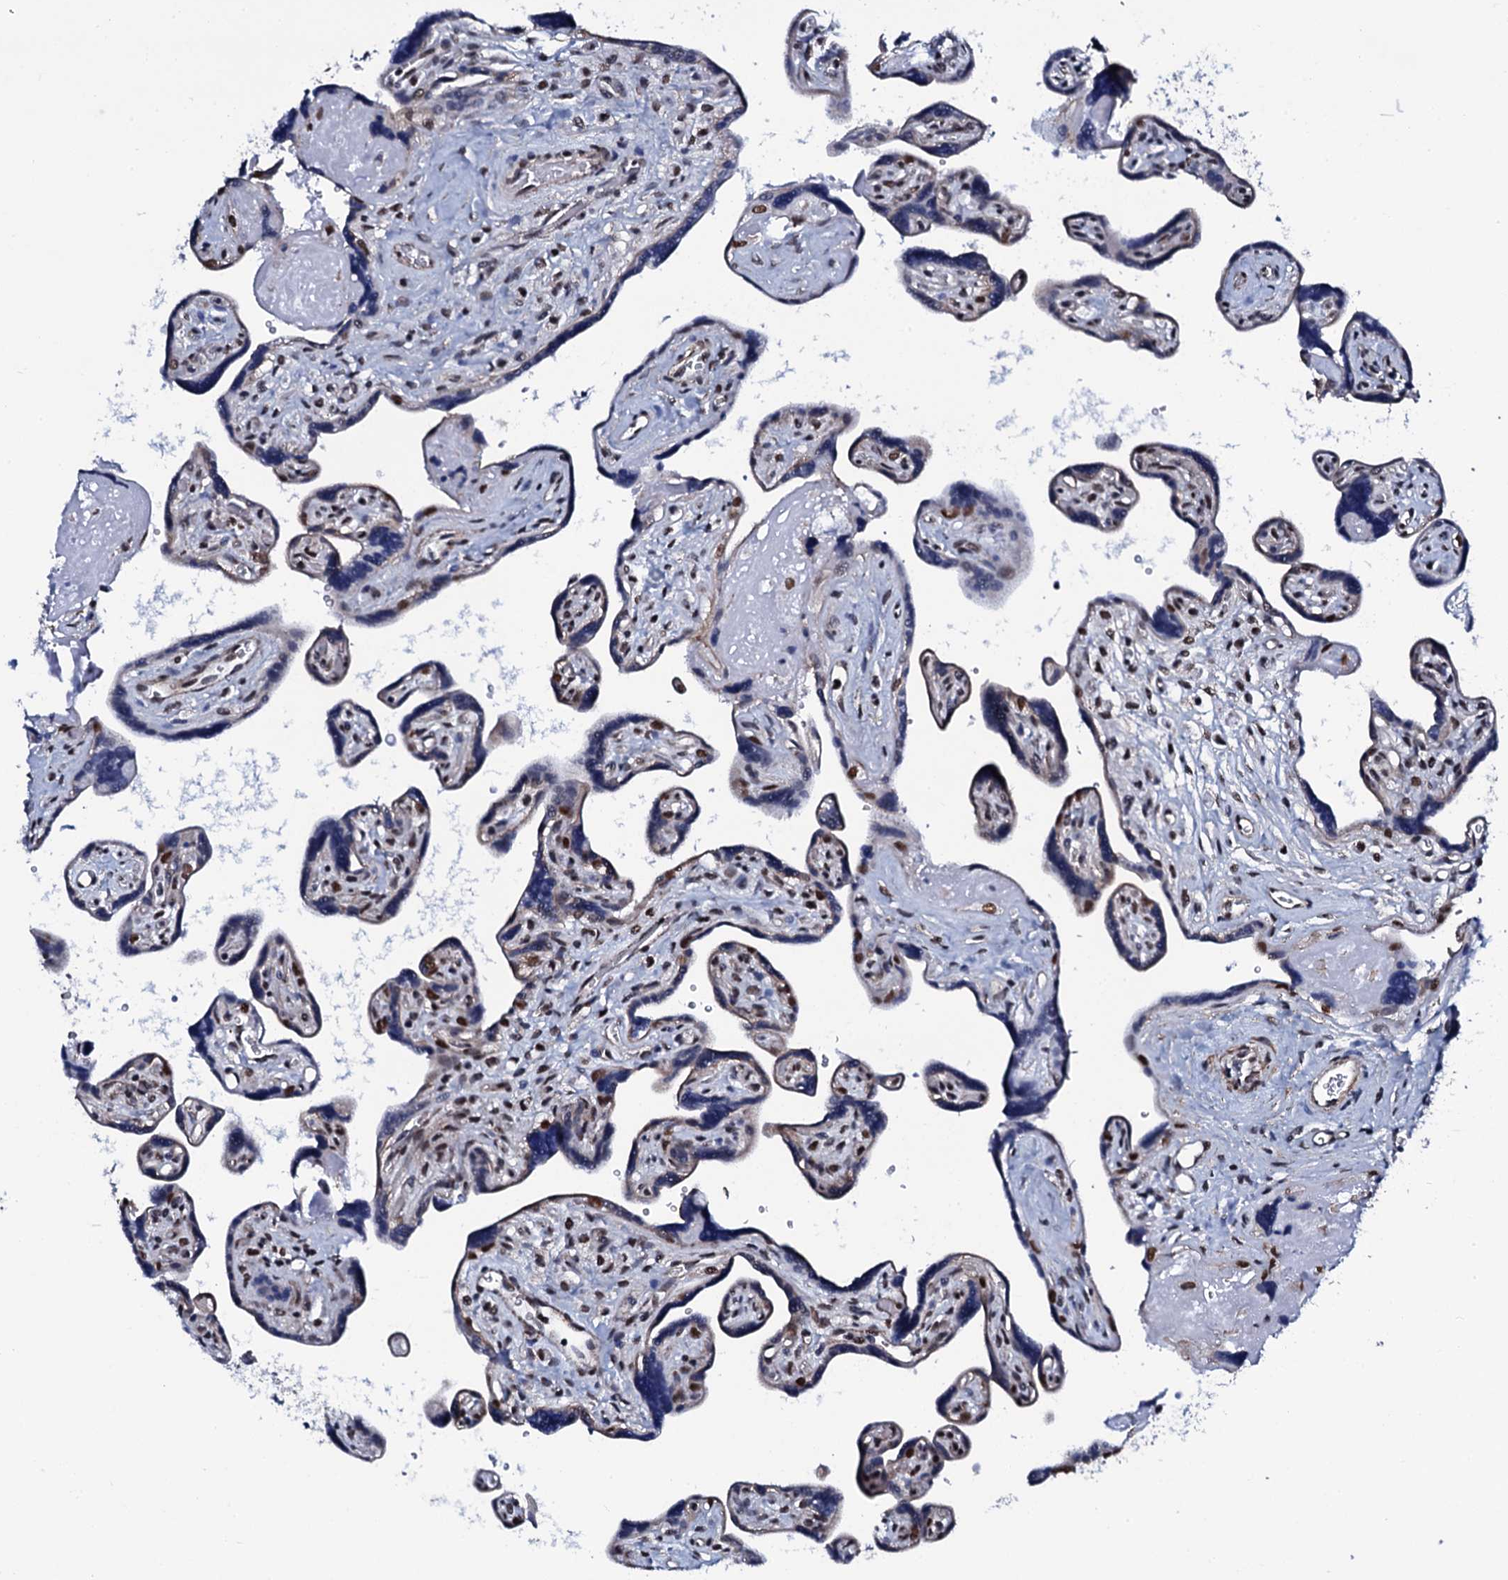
{"staining": {"intensity": "moderate", "quantity": "25%-75%", "location": "nuclear"}, "tissue": "placenta", "cell_type": "Trophoblastic cells", "image_type": "normal", "snomed": [{"axis": "morphology", "description": "Normal tissue, NOS"}, {"axis": "topography", "description": "Placenta"}], "caption": "This histopathology image exhibits immunohistochemistry (IHC) staining of benign placenta, with medium moderate nuclear staining in approximately 25%-75% of trophoblastic cells.", "gene": "CWC15", "patient": {"sex": "female", "age": 39}}